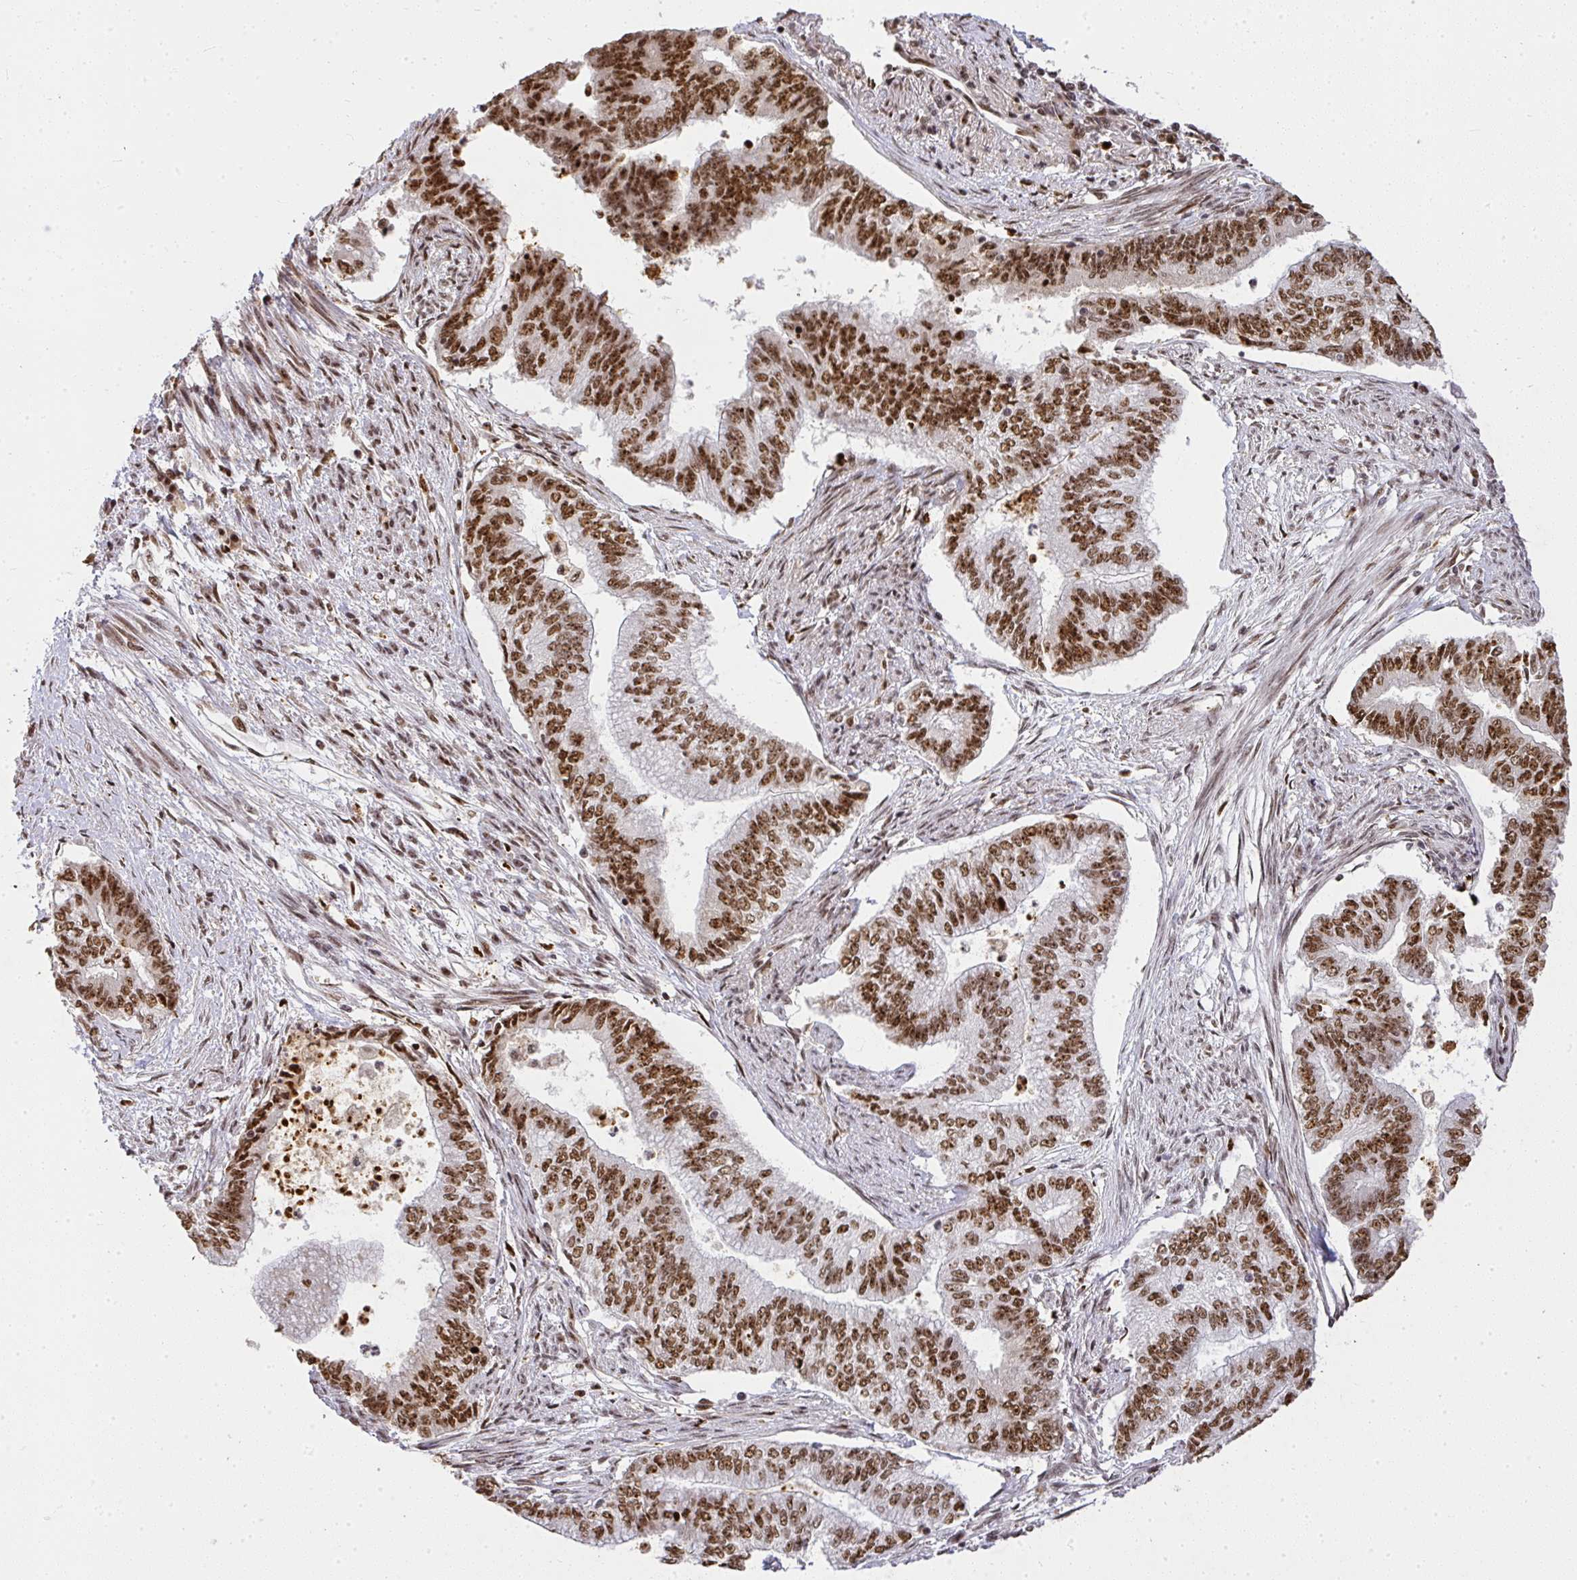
{"staining": {"intensity": "moderate", "quantity": ">75%", "location": "nuclear"}, "tissue": "endometrial cancer", "cell_type": "Tumor cells", "image_type": "cancer", "snomed": [{"axis": "morphology", "description": "Adenocarcinoma, NOS"}, {"axis": "topography", "description": "Endometrium"}], "caption": "DAB (3,3'-diaminobenzidine) immunohistochemical staining of endometrial adenocarcinoma exhibits moderate nuclear protein expression in about >75% of tumor cells.", "gene": "U2AF1", "patient": {"sex": "female", "age": 65}}